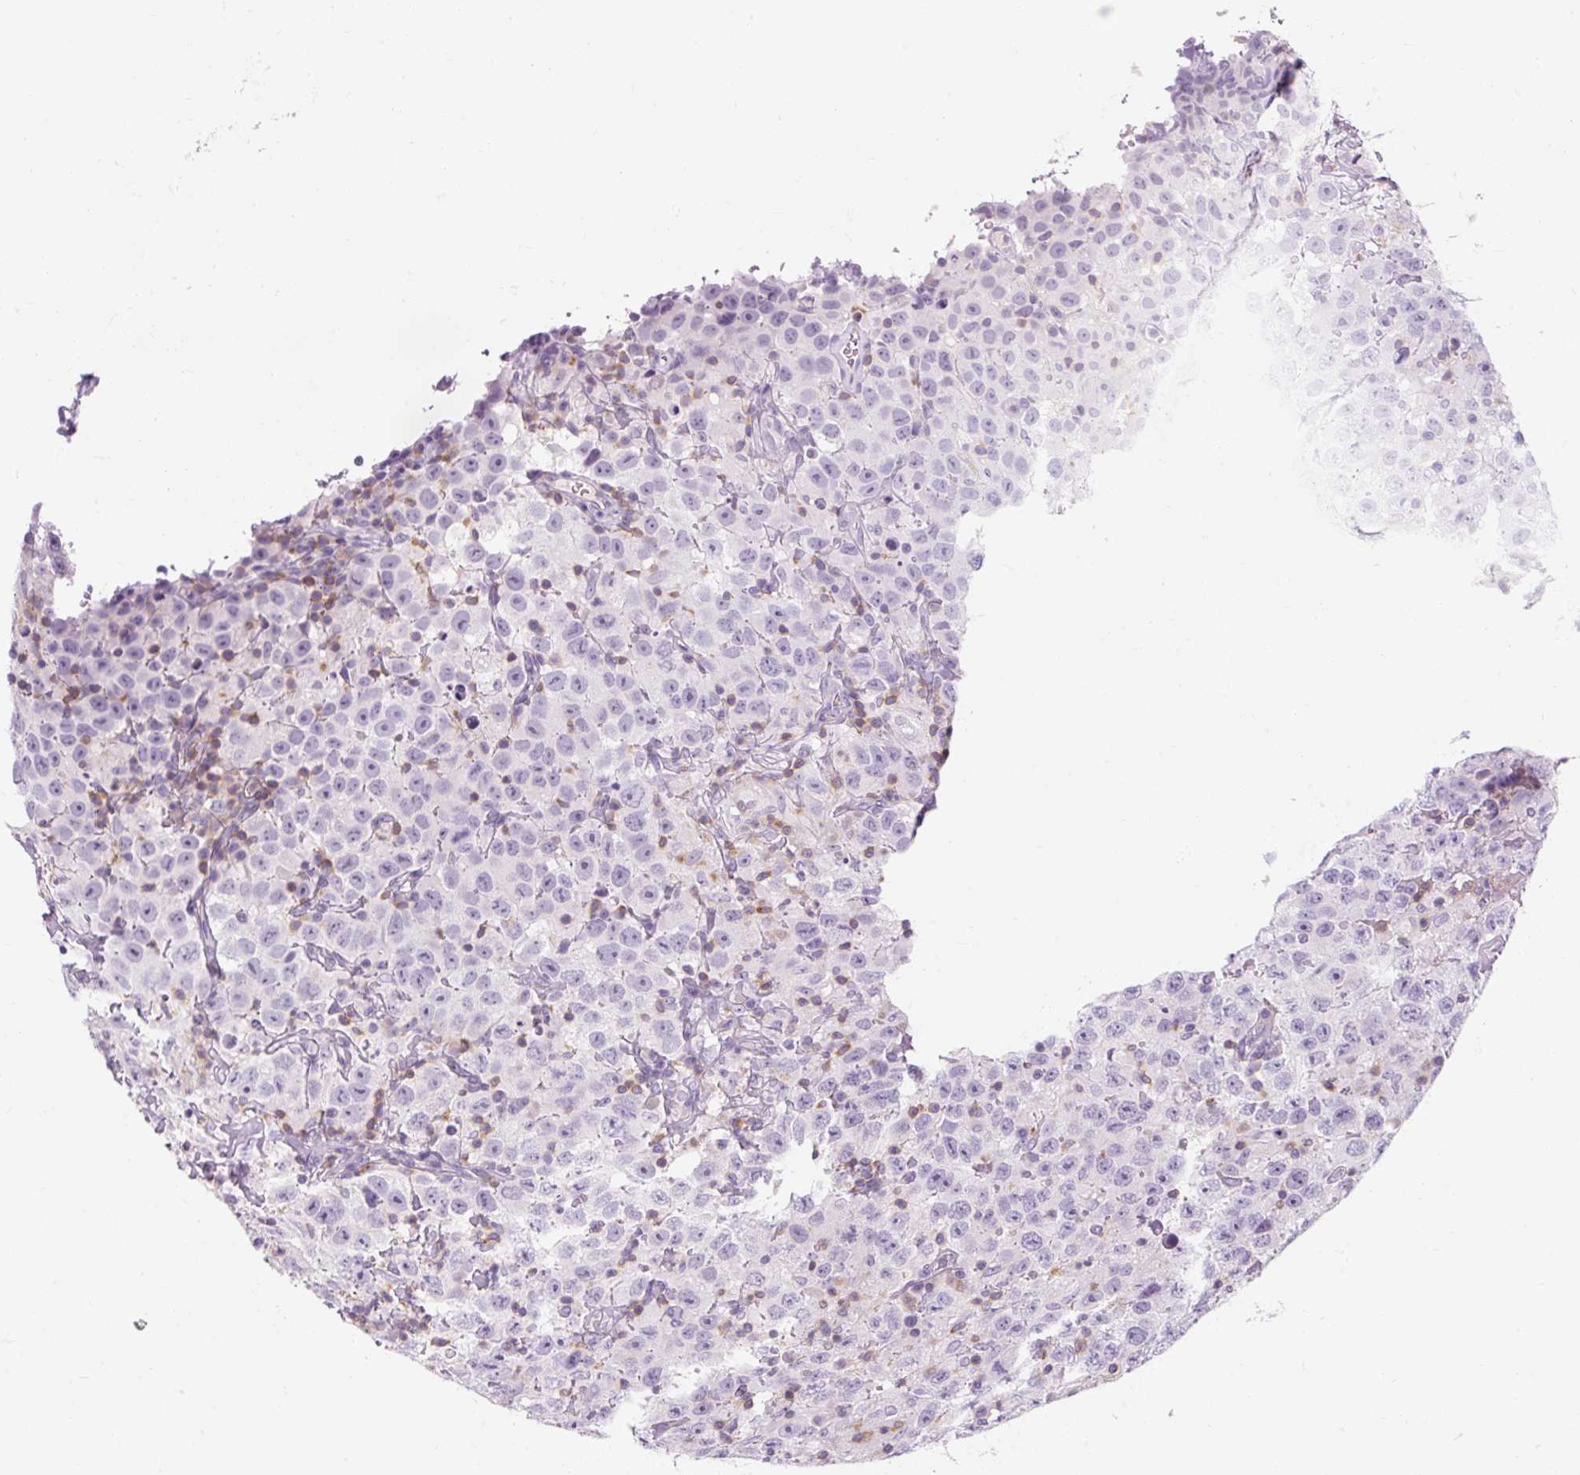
{"staining": {"intensity": "negative", "quantity": "none", "location": "none"}, "tissue": "testis cancer", "cell_type": "Tumor cells", "image_type": "cancer", "snomed": [{"axis": "morphology", "description": "Seminoma, NOS"}, {"axis": "topography", "description": "Testis"}], "caption": "Tumor cells show no significant protein expression in seminoma (testis).", "gene": "TIGD2", "patient": {"sex": "male", "age": 41}}